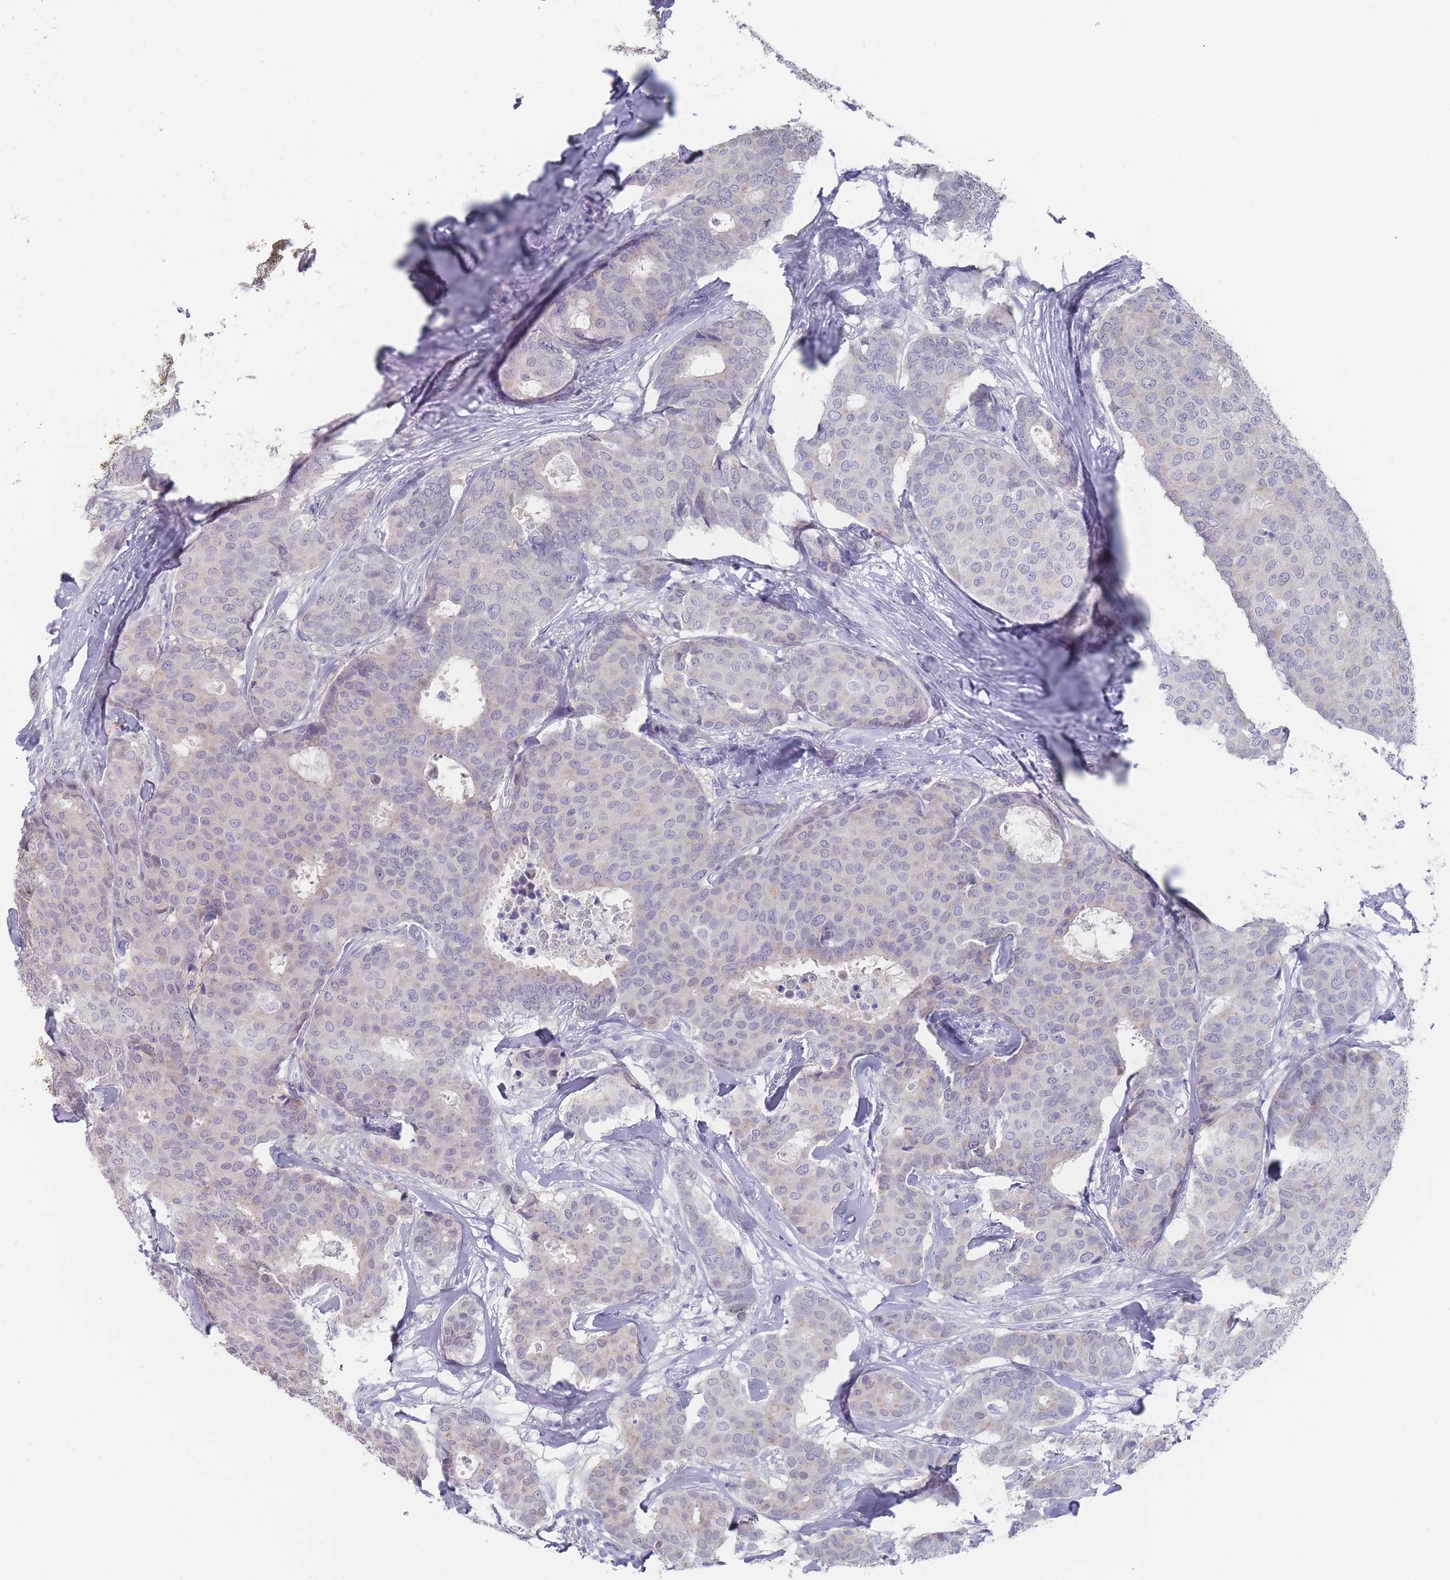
{"staining": {"intensity": "negative", "quantity": "none", "location": "none"}, "tissue": "breast cancer", "cell_type": "Tumor cells", "image_type": "cancer", "snomed": [{"axis": "morphology", "description": "Duct carcinoma"}, {"axis": "topography", "description": "Breast"}], "caption": "Image shows no protein expression in tumor cells of breast invasive ductal carcinoma tissue.", "gene": "CYP51A1", "patient": {"sex": "female", "age": 75}}